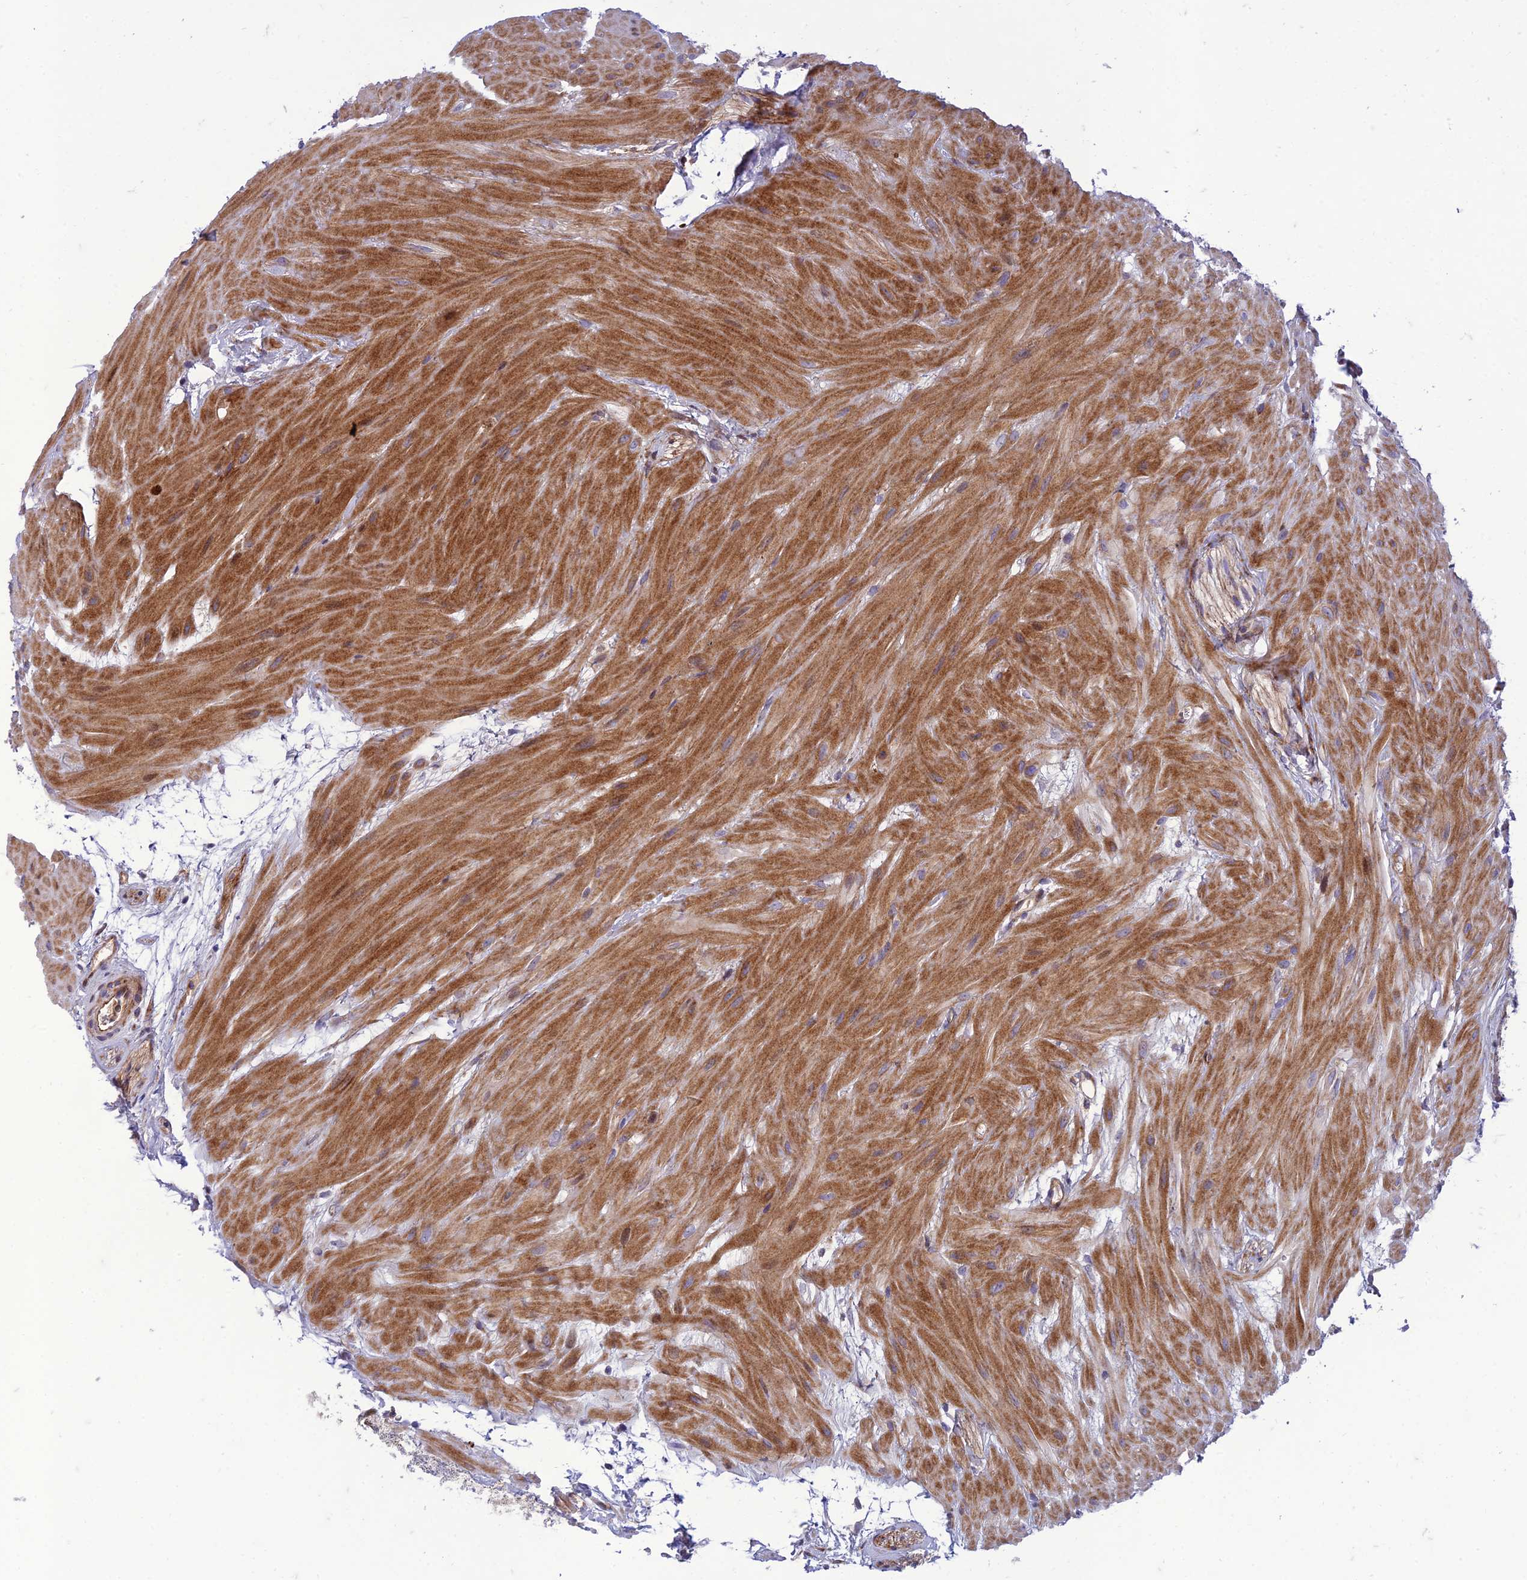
{"staining": {"intensity": "strong", "quantity": ">75%", "location": "cytoplasmic/membranous"}, "tissue": "seminal vesicle", "cell_type": "Glandular cells", "image_type": "normal", "snomed": [{"axis": "morphology", "description": "Normal tissue, NOS"}, {"axis": "topography", "description": "Prostate"}, {"axis": "topography", "description": "Seminal veicle"}], "caption": "Protein staining demonstrates strong cytoplasmic/membranous positivity in approximately >75% of glandular cells in benign seminal vesicle. The staining was performed using DAB (3,3'-diaminobenzidine) to visualize the protein expression in brown, while the nuclei were stained in blue with hematoxylin (Magnification: 20x).", "gene": "SEL1L3", "patient": {"sex": "male", "age": 59}}